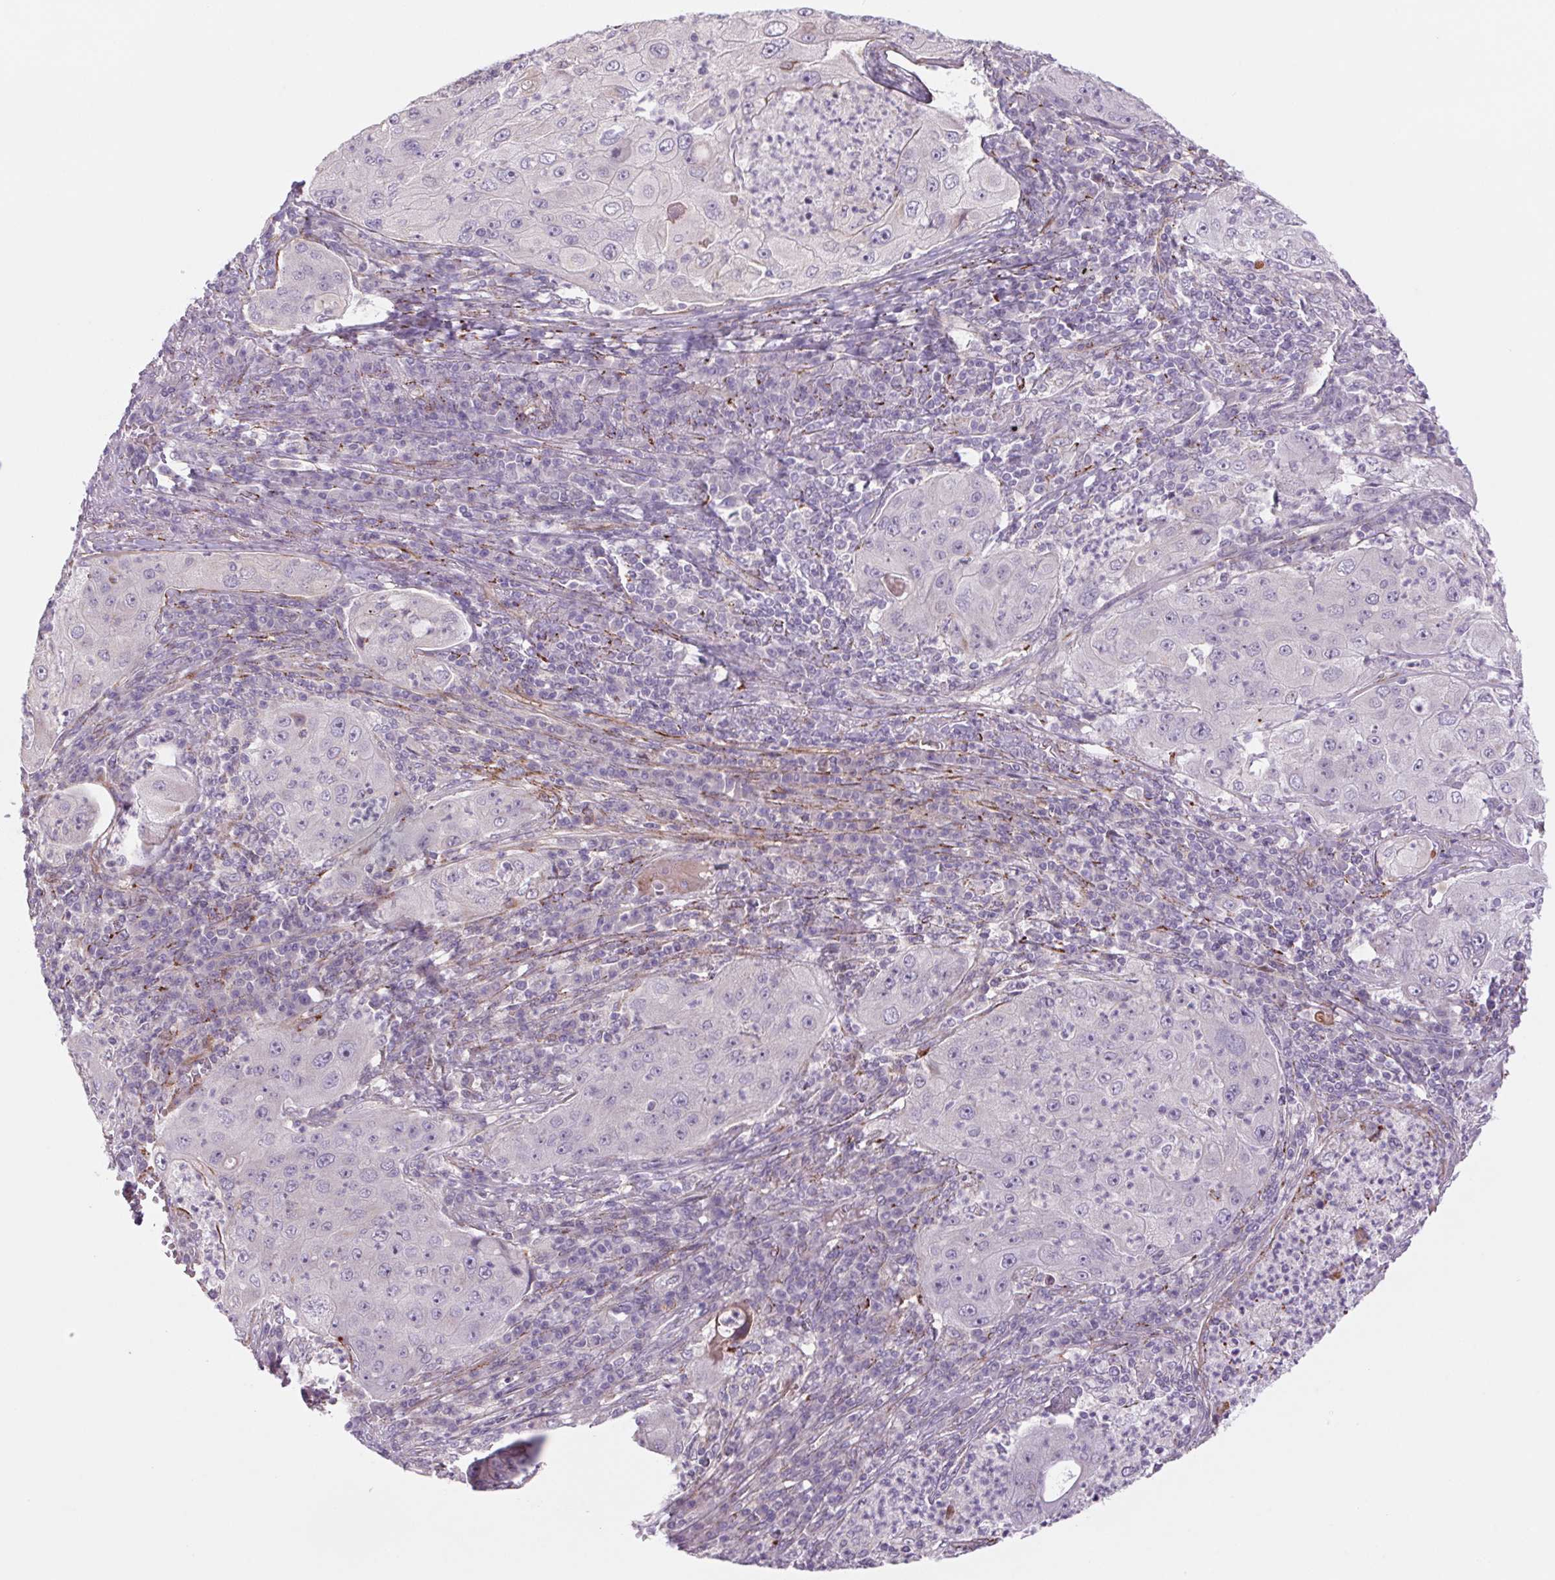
{"staining": {"intensity": "negative", "quantity": "none", "location": "none"}, "tissue": "lung cancer", "cell_type": "Tumor cells", "image_type": "cancer", "snomed": [{"axis": "morphology", "description": "Squamous cell carcinoma, NOS"}, {"axis": "topography", "description": "Lung"}], "caption": "A micrograph of lung squamous cell carcinoma stained for a protein exhibits no brown staining in tumor cells.", "gene": "MS4A13", "patient": {"sex": "female", "age": 59}}